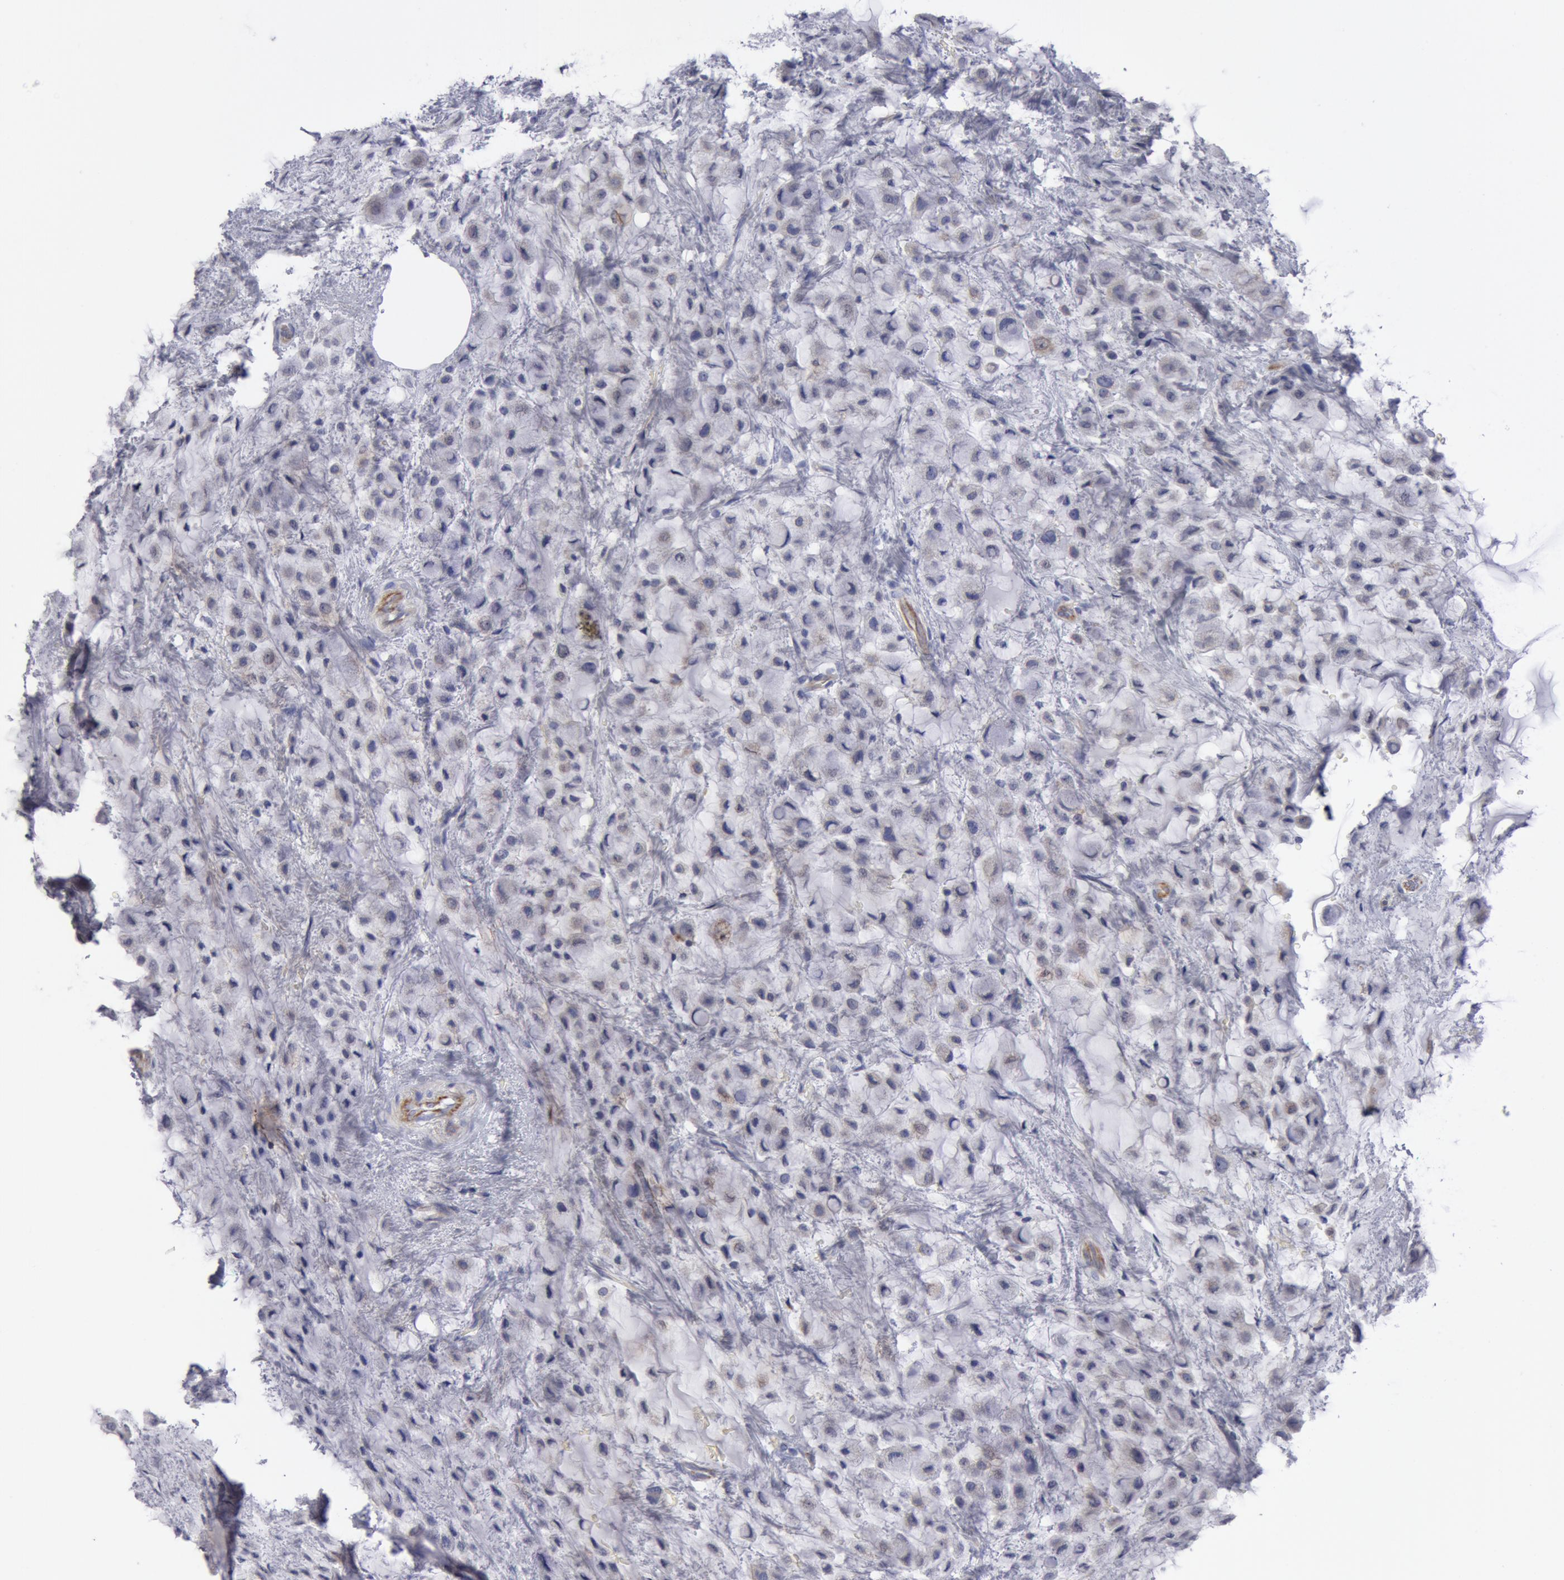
{"staining": {"intensity": "negative", "quantity": "none", "location": "none"}, "tissue": "breast cancer", "cell_type": "Tumor cells", "image_type": "cancer", "snomed": [{"axis": "morphology", "description": "Lobular carcinoma"}, {"axis": "topography", "description": "Breast"}], "caption": "Breast lobular carcinoma was stained to show a protein in brown. There is no significant expression in tumor cells. (Brightfield microscopy of DAB (3,3'-diaminobenzidine) IHC at high magnification).", "gene": "SMC1B", "patient": {"sex": "female", "age": 85}}